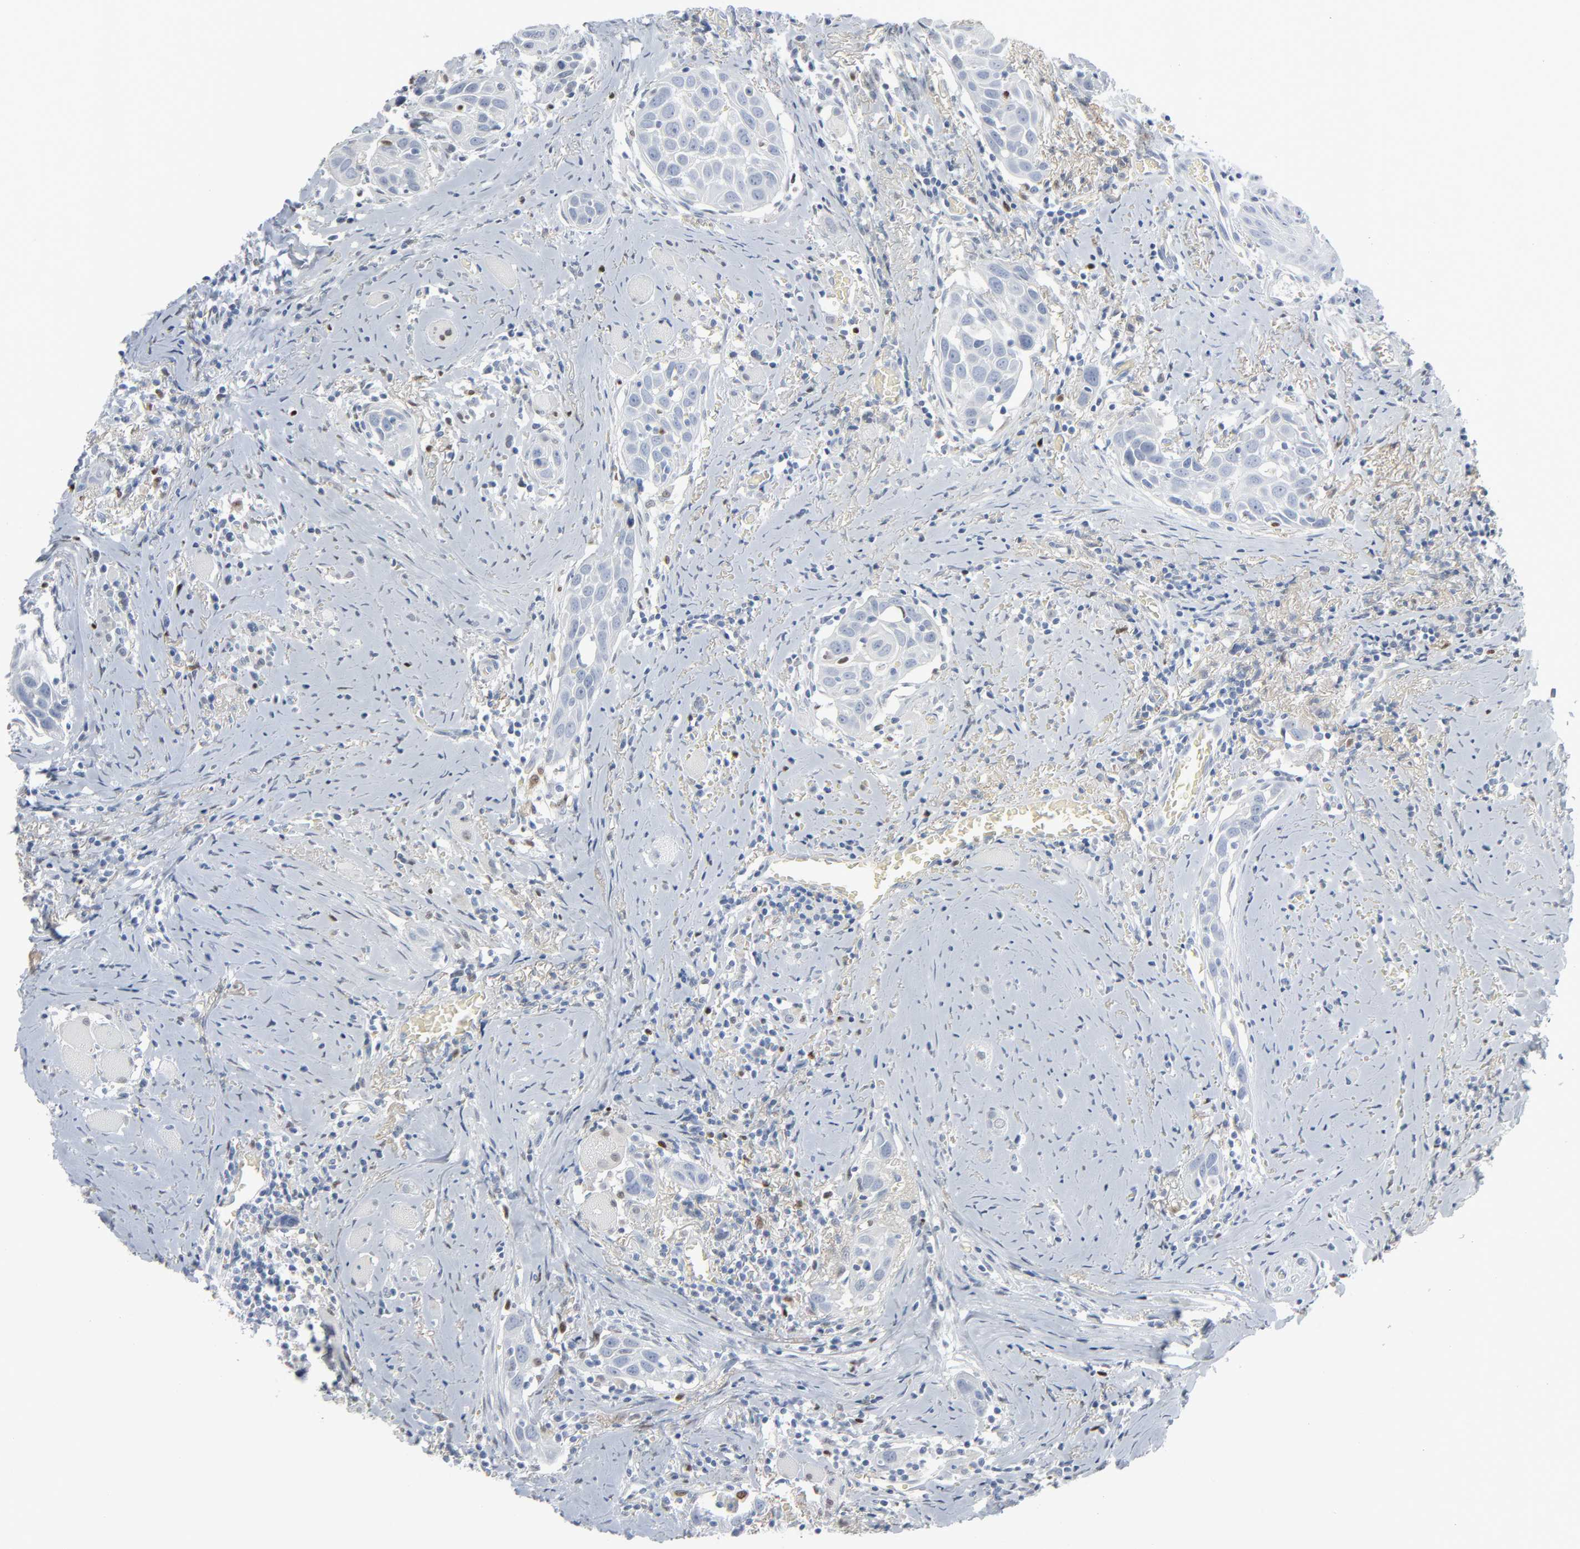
{"staining": {"intensity": "negative", "quantity": "none", "location": "none"}, "tissue": "head and neck cancer", "cell_type": "Tumor cells", "image_type": "cancer", "snomed": [{"axis": "morphology", "description": "Squamous cell carcinoma, NOS"}, {"axis": "topography", "description": "Oral tissue"}, {"axis": "topography", "description": "Head-Neck"}], "caption": "A high-resolution image shows immunohistochemistry (IHC) staining of head and neck squamous cell carcinoma, which displays no significant staining in tumor cells.", "gene": "MITF", "patient": {"sex": "female", "age": 50}}